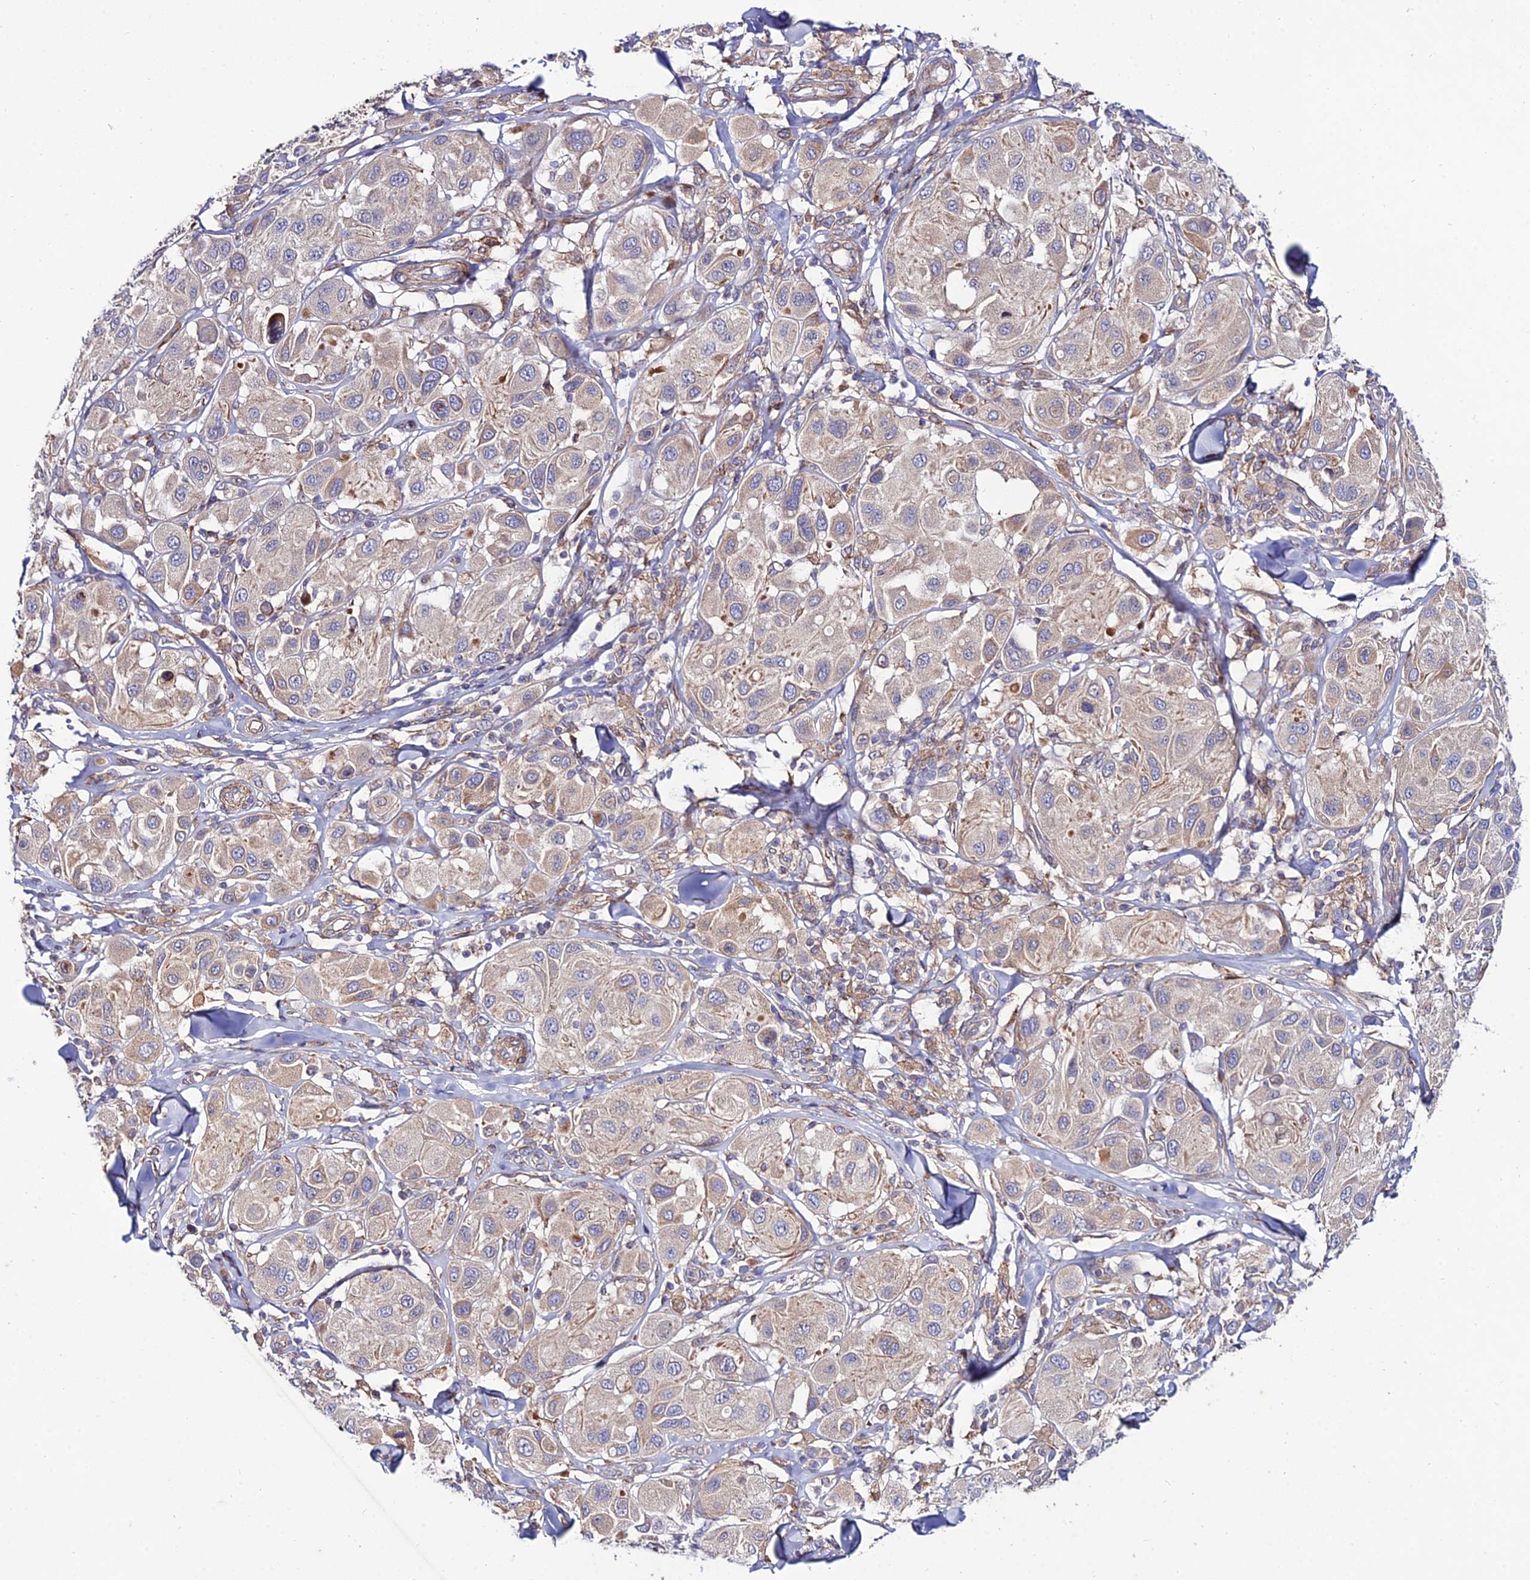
{"staining": {"intensity": "weak", "quantity": "<25%", "location": "cytoplasmic/membranous"}, "tissue": "melanoma", "cell_type": "Tumor cells", "image_type": "cancer", "snomed": [{"axis": "morphology", "description": "Malignant melanoma, Metastatic site"}, {"axis": "topography", "description": "Skin"}], "caption": "High magnification brightfield microscopy of melanoma stained with DAB (3,3'-diaminobenzidine) (brown) and counterstained with hematoxylin (blue): tumor cells show no significant staining. The staining is performed using DAB brown chromogen with nuclei counter-stained in using hematoxylin.", "gene": "ARL6IP1", "patient": {"sex": "male", "age": 41}}